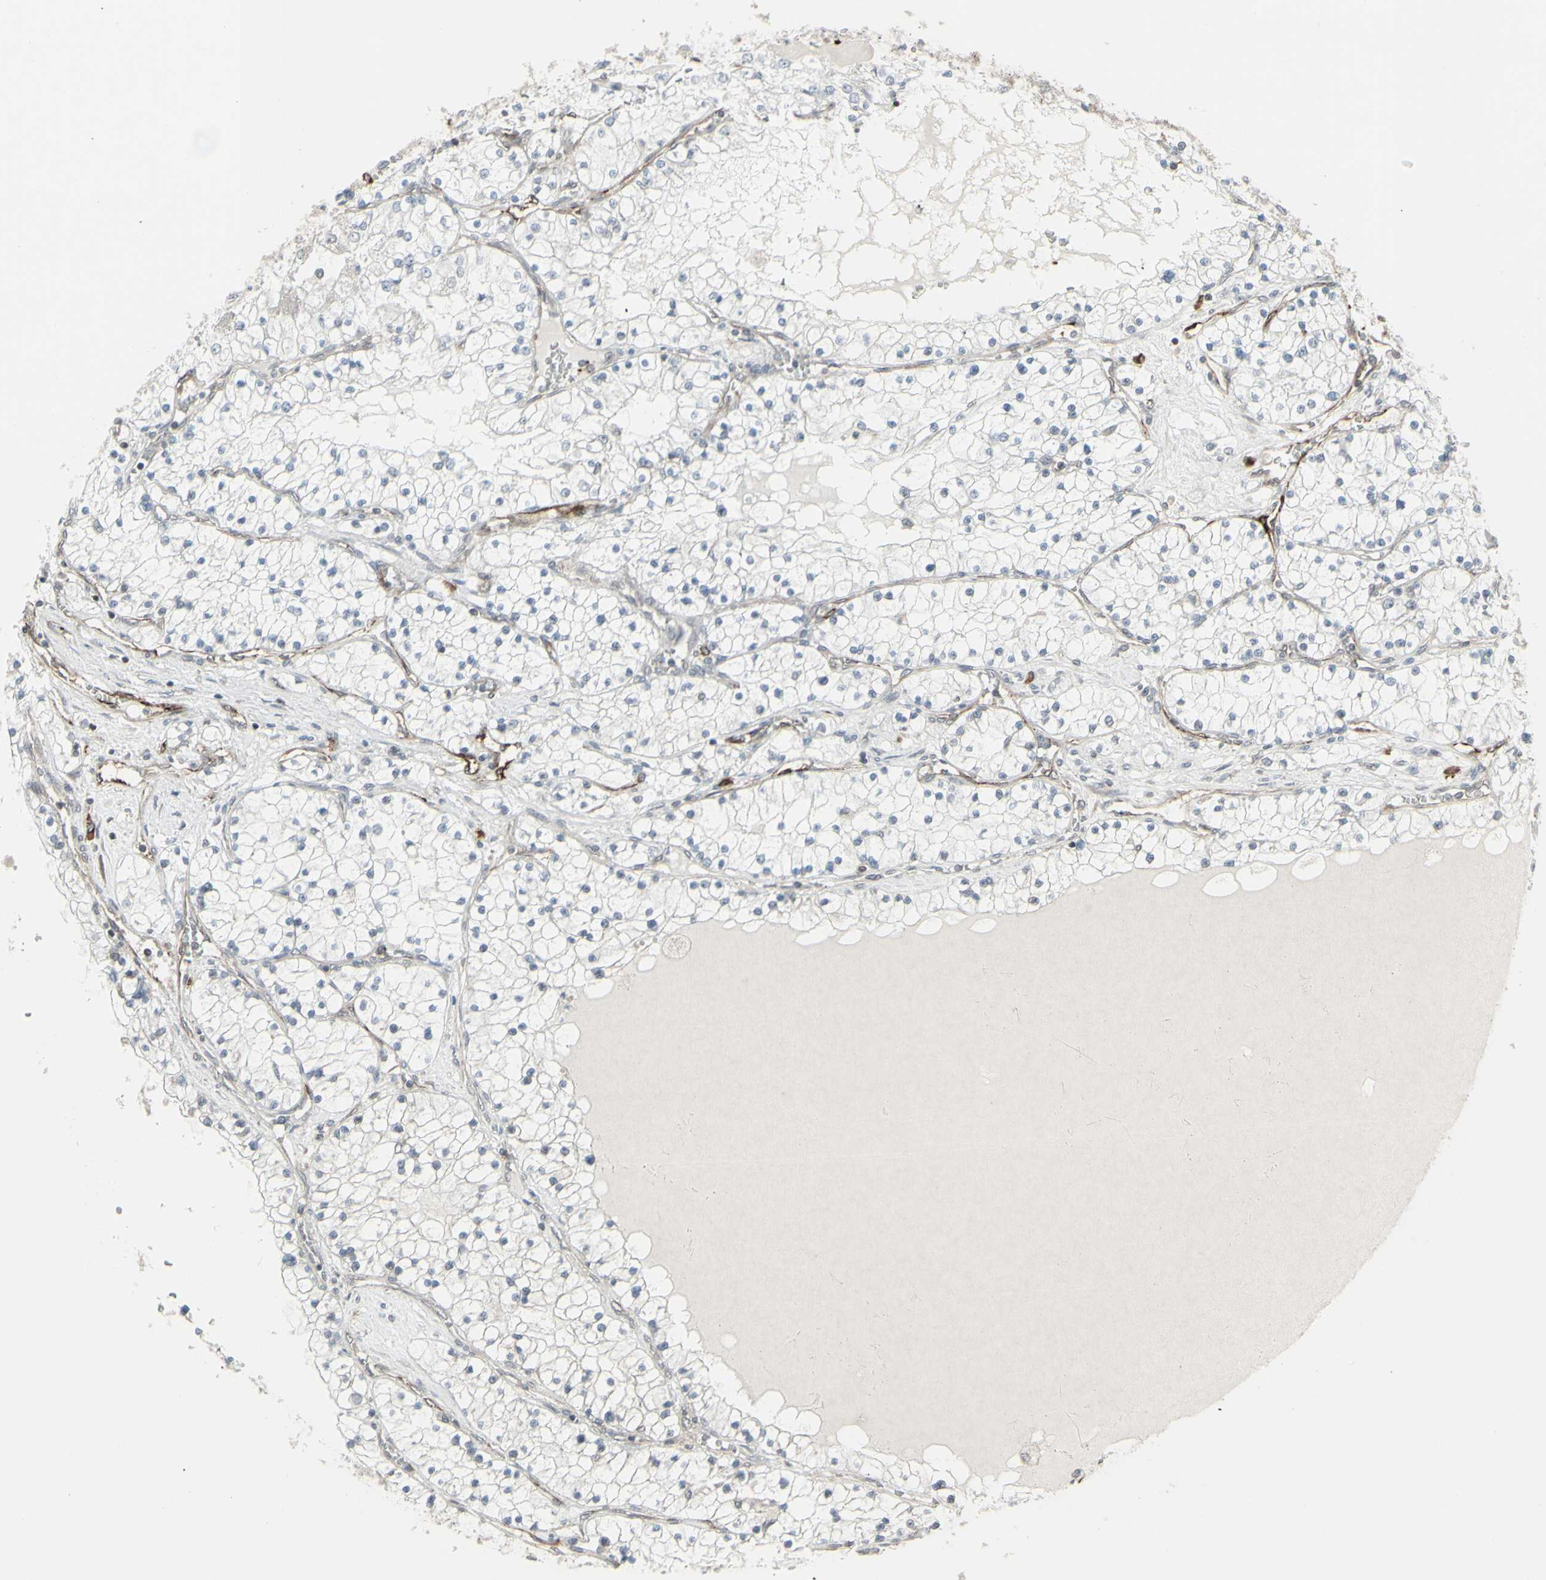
{"staining": {"intensity": "negative", "quantity": "none", "location": "none"}, "tissue": "renal cancer", "cell_type": "Tumor cells", "image_type": "cancer", "snomed": [{"axis": "morphology", "description": "Adenocarcinoma, NOS"}, {"axis": "topography", "description": "Kidney"}], "caption": "High magnification brightfield microscopy of renal cancer (adenocarcinoma) stained with DAB (brown) and counterstained with hematoxylin (blue): tumor cells show no significant positivity.", "gene": "DTX3L", "patient": {"sex": "male", "age": 68}}